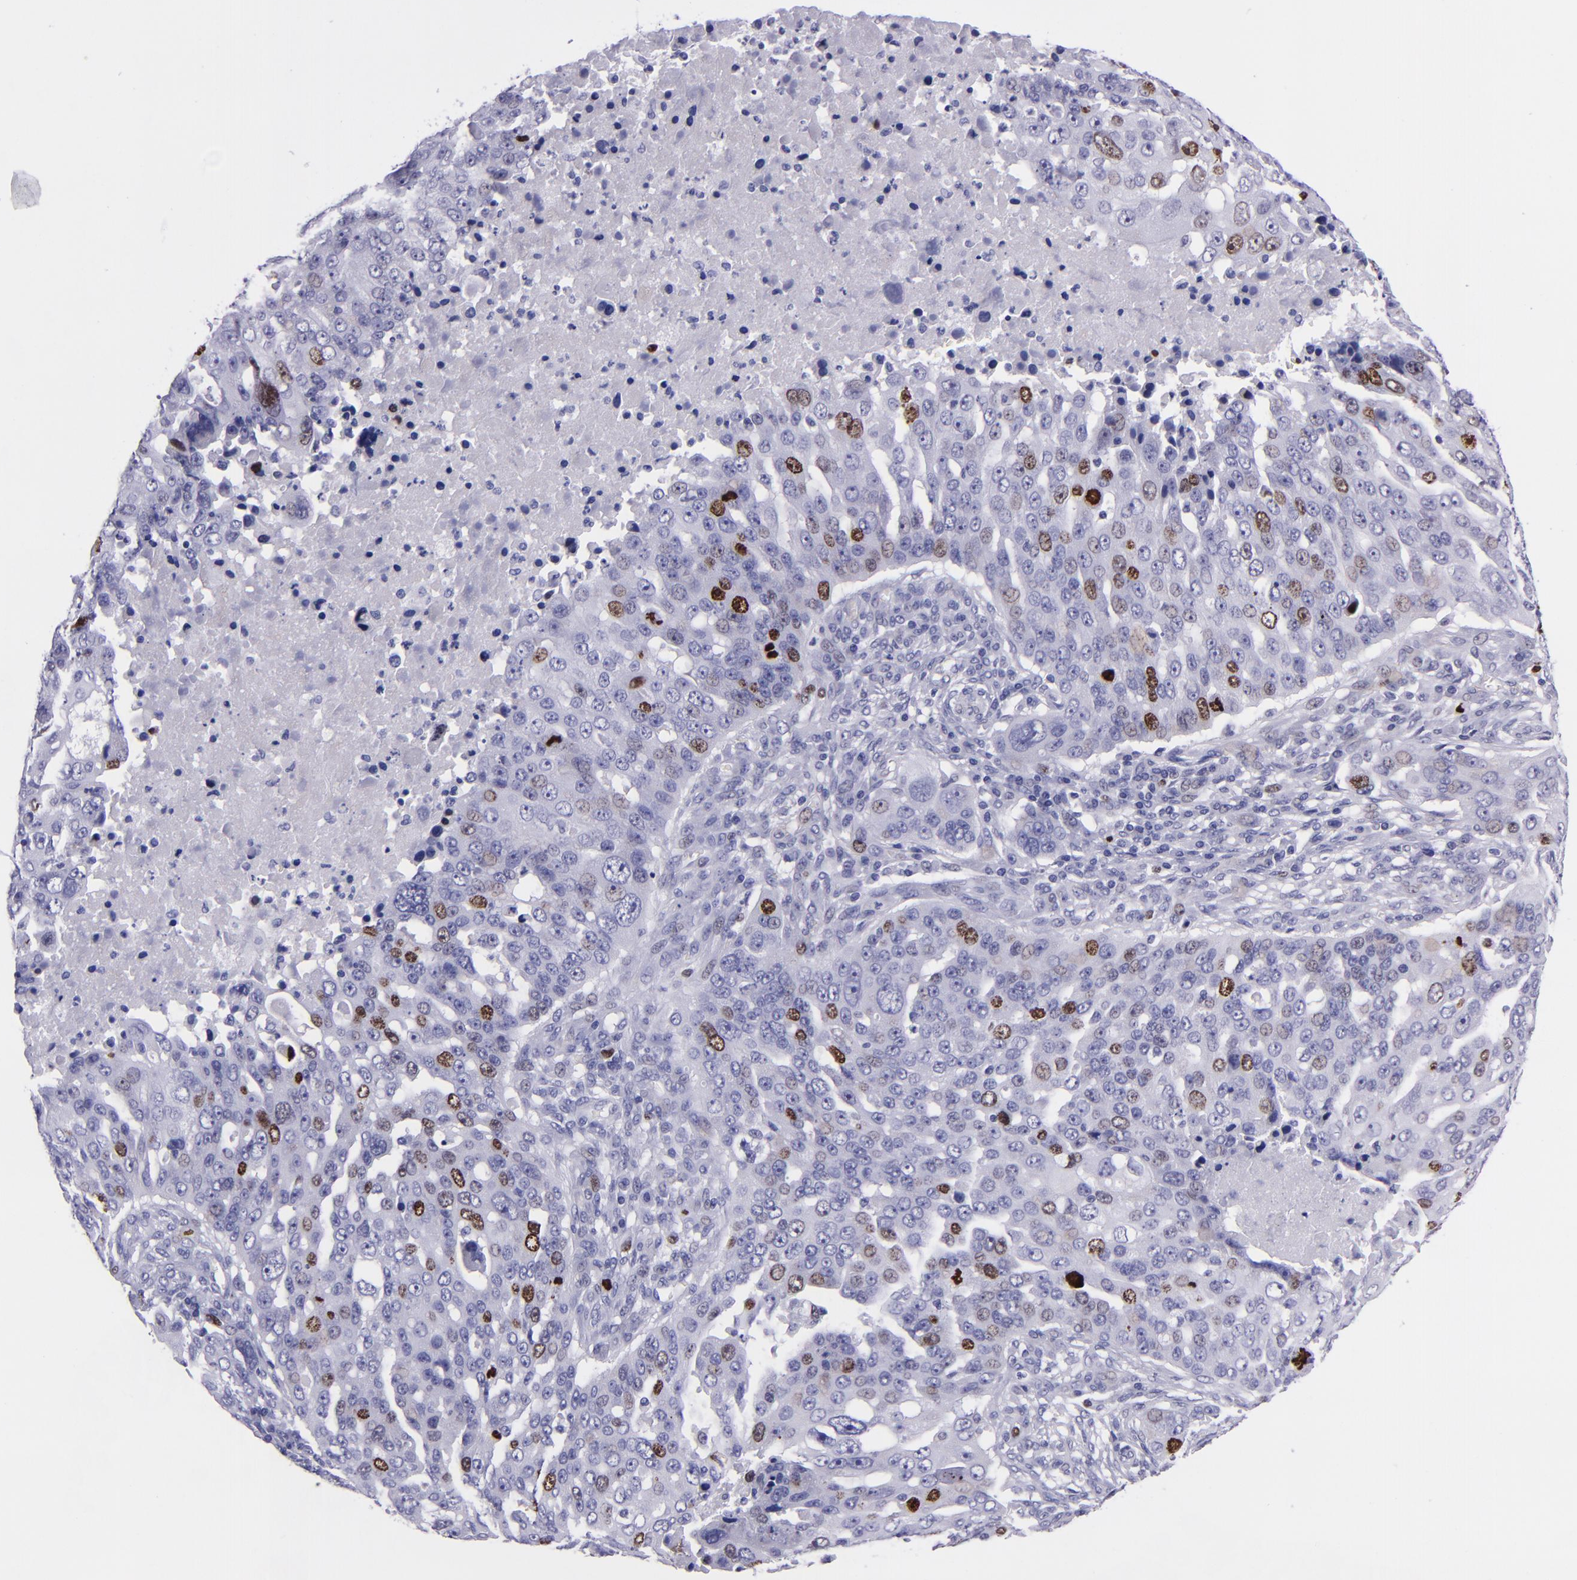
{"staining": {"intensity": "strong", "quantity": "<25%", "location": "nuclear"}, "tissue": "ovarian cancer", "cell_type": "Tumor cells", "image_type": "cancer", "snomed": [{"axis": "morphology", "description": "Carcinoma, endometroid"}, {"axis": "topography", "description": "Ovary"}], "caption": "Strong nuclear staining for a protein is identified in about <25% of tumor cells of ovarian endometroid carcinoma using IHC.", "gene": "TOP2A", "patient": {"sex": "female", "age": 75}}